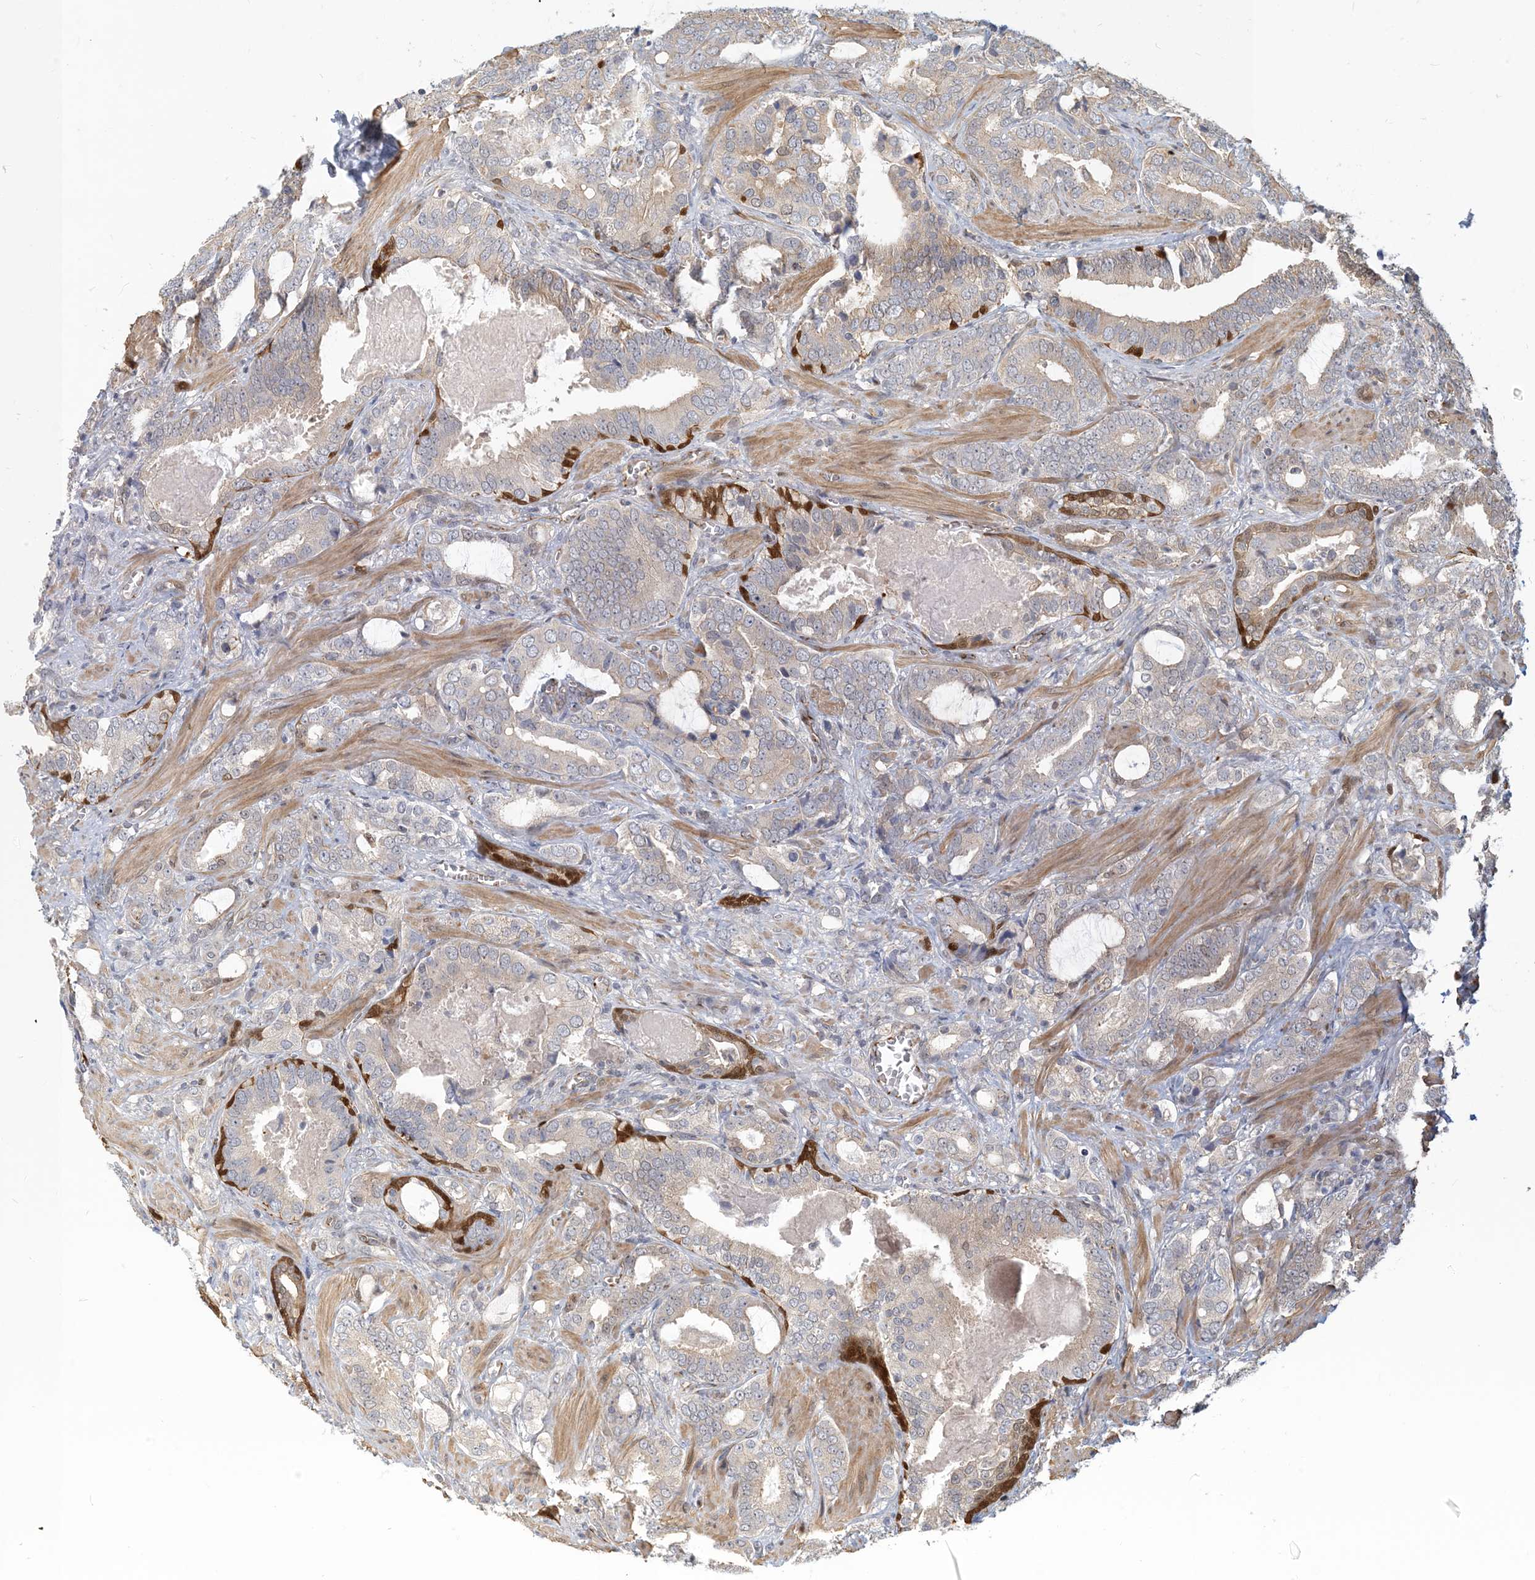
{"staining": {"intensity": "negative", "quantity": "none", "location": "none"}, "tissue": "prostate cancer", "cell_type": "Tumor cells", "image_type": "cancer", "snomed": [{"axis": "morphology", "description": "Adenocarcinoma, High grade"}, {"axis": "topography", "description": "Prostate and seminal vesicle, NOS"}], "caption": "A micrograph of human prostate cancer is negative for staining in tumor cells.", "gene": "MAPKBP1", "patient": {"sex": "male", "age": 67}}